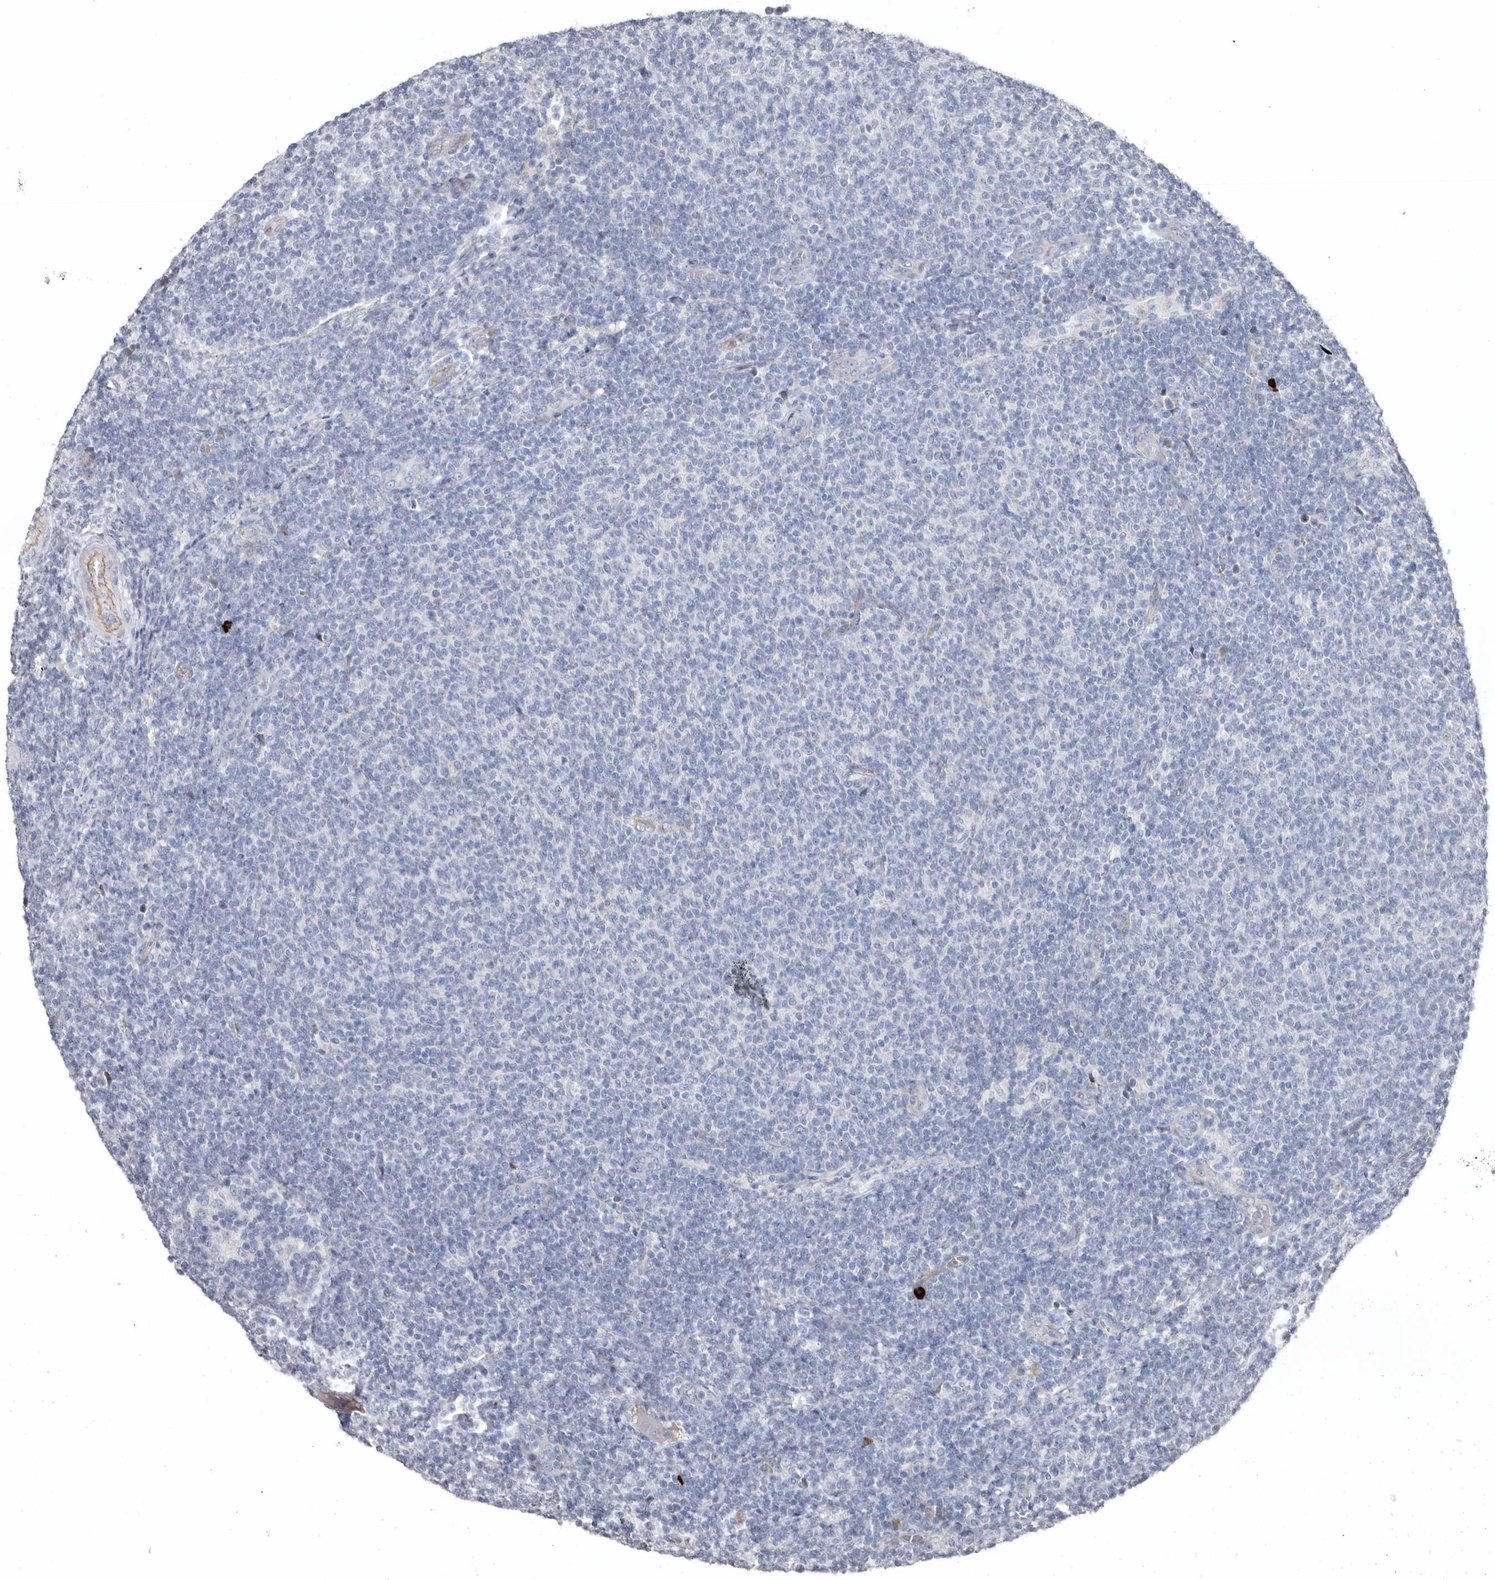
{"staining": {"intensity": "negative", "quantity": "none", "location": "none"}, "tissue": "lymphoma", "cell_type": "Tumor cells", "image_type": "cancer", "snomed": [{"axis": "morphology", "description": "Malignant lymphoma, non-Hodgkin's type, Low grade"}, {"axis": "topography", "description": "Lymph node"}], "caption": "Immunohistochemistry image of neoplastic tissue: human lymphoma stained with DAB exhibits no significant protein expression in tumor cells.", "gene": "ZNF114", "patient": {"sex": "male", "age": 66}}